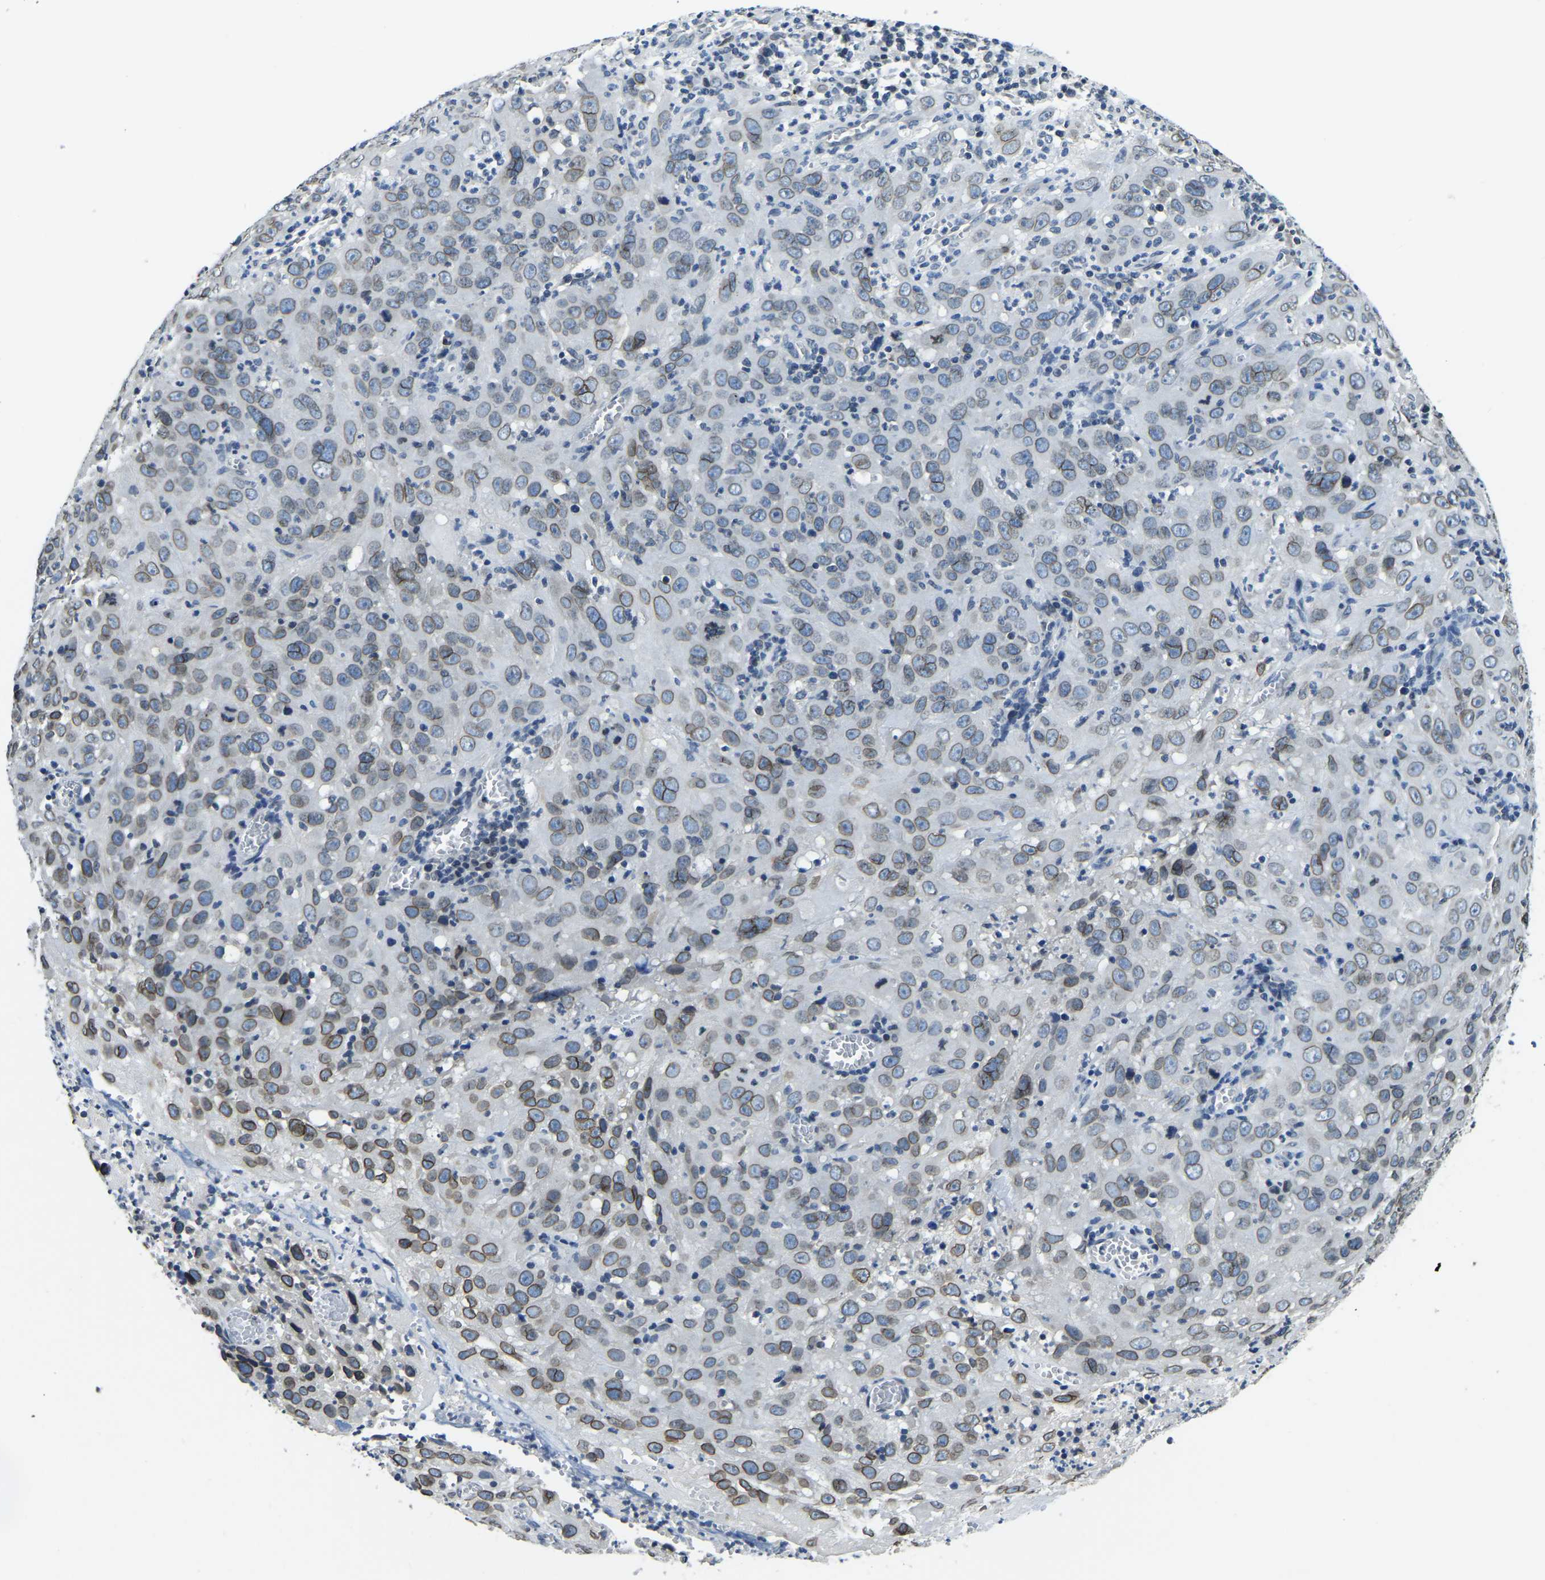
{"staining": {"intensity": "moderate", "quantity": ">75%", "location": "cytoplasmic/membranous,nuclear"}, "tissue": "cervical cancer", "cell_type": "Tumor cells", "image_type": "cancer", "snomed": [{"axis": "morphology", "description": "Squamous cell carcinoma, NOS"}, {"axis": "topography", "description": "Cervix"}], "caption": "An IHC image of tumor tissue is shown. Protein staining in brown highlights moderate cytoplasmic/membranous and nuclear positivity in cervical cancer within tumor cells. (DAB IHC with brightfield microscopy, high magnification).", "gene": "RANBP2", "patient": {"sex": "female", "age": 32}}